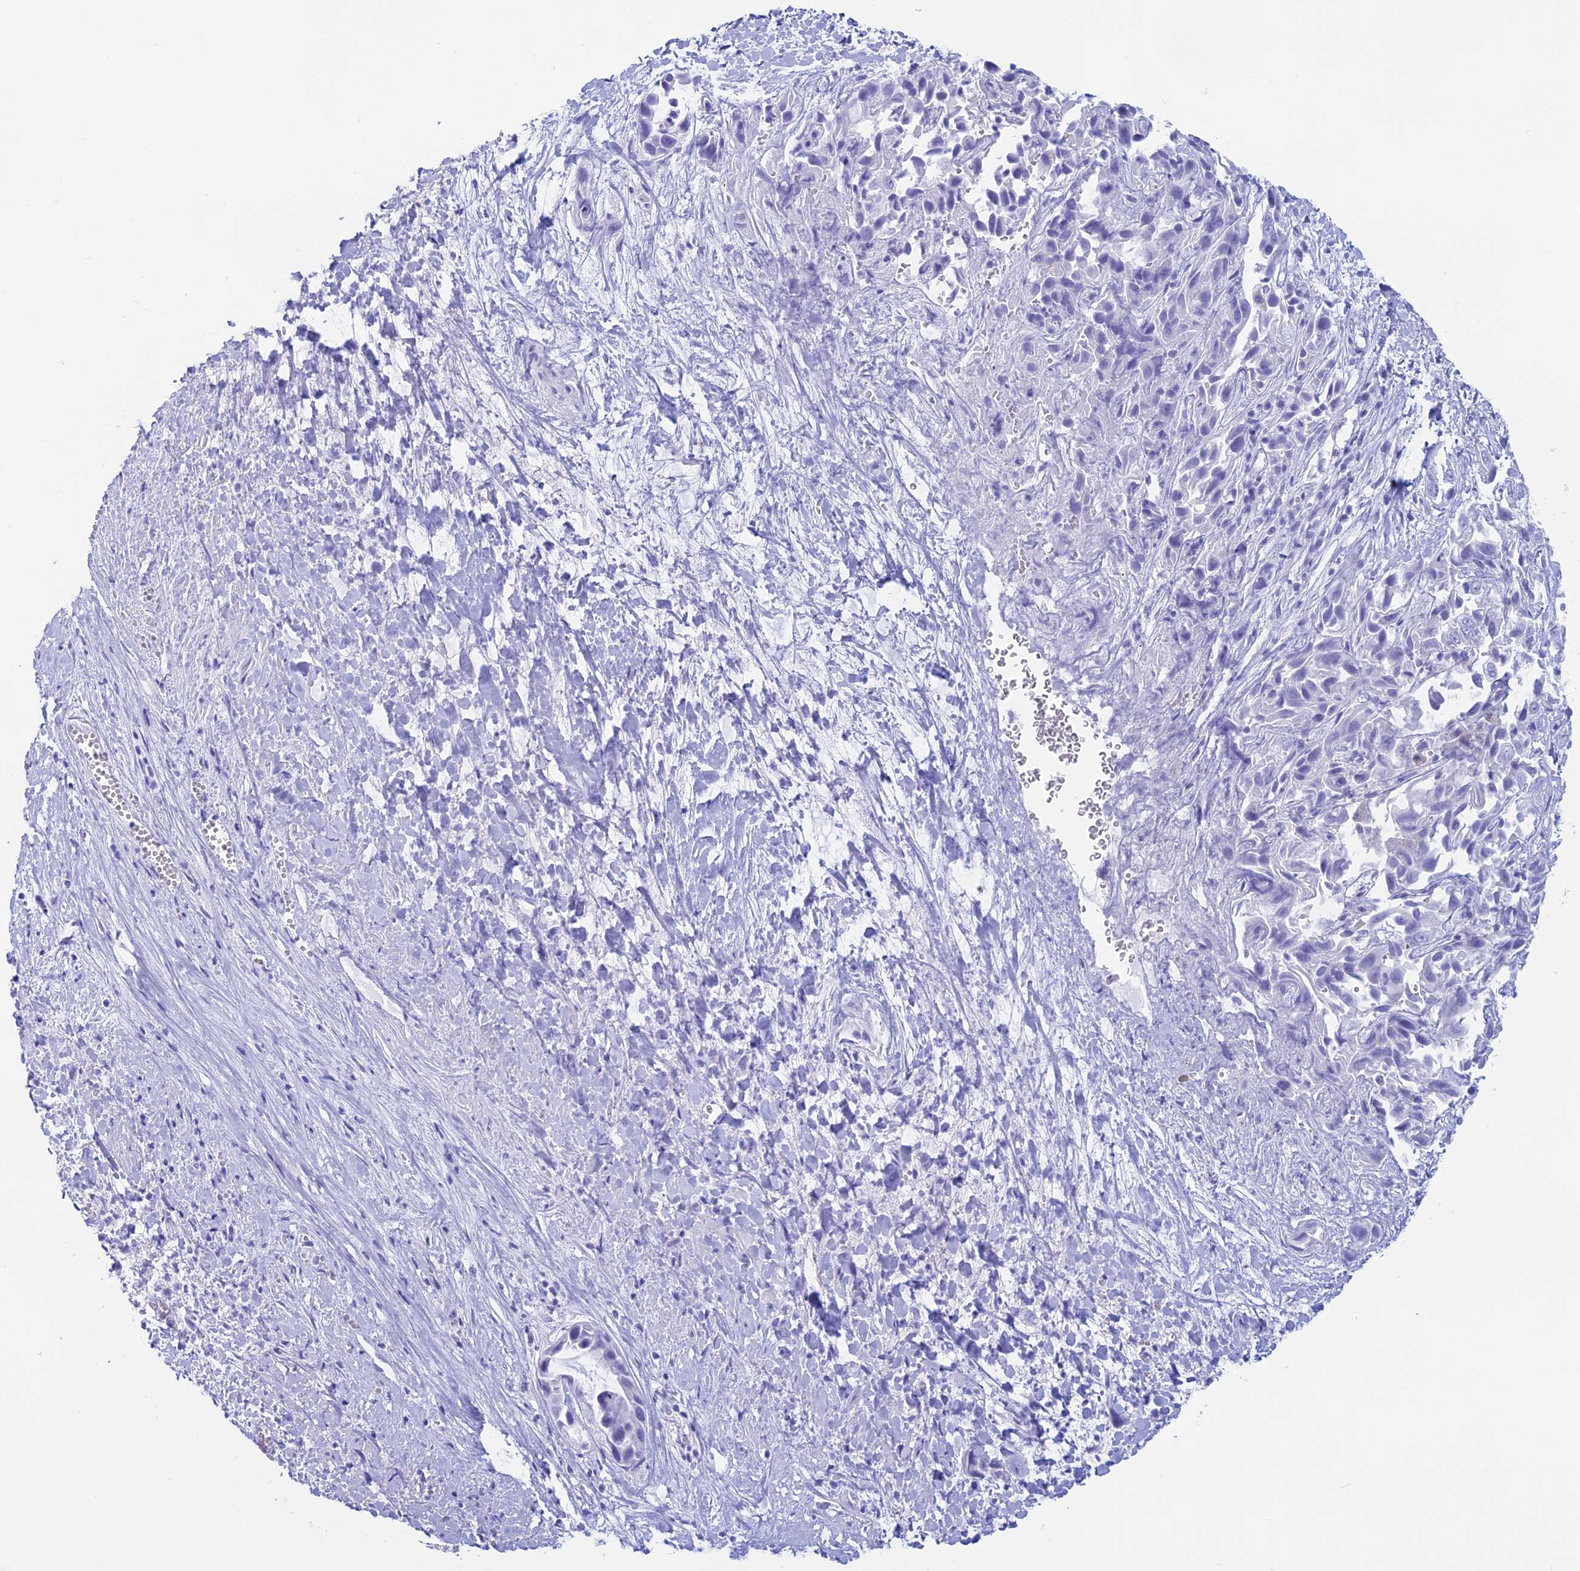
{"staining": {"intensity": "negative", "quantity": "none", "location": "none"}, "tissue": "liver cancer", "cell_type": "Tumor cells", "image_type": "cancer", "snomed": [{"axis": "morphology", "description": "Cholangiocarcinoma"}, {"axis": "topography", "description": "Liver"}], "caption": "Immunohistochemistry (IHC) photomicrograph of neoplastic tissue: human liver cholangiocarcinoma stained with DAB exhibits no significant protein positivity in tumor cells.", "gene": "RP1", "patient": {"sex": "female", "age": 52}}